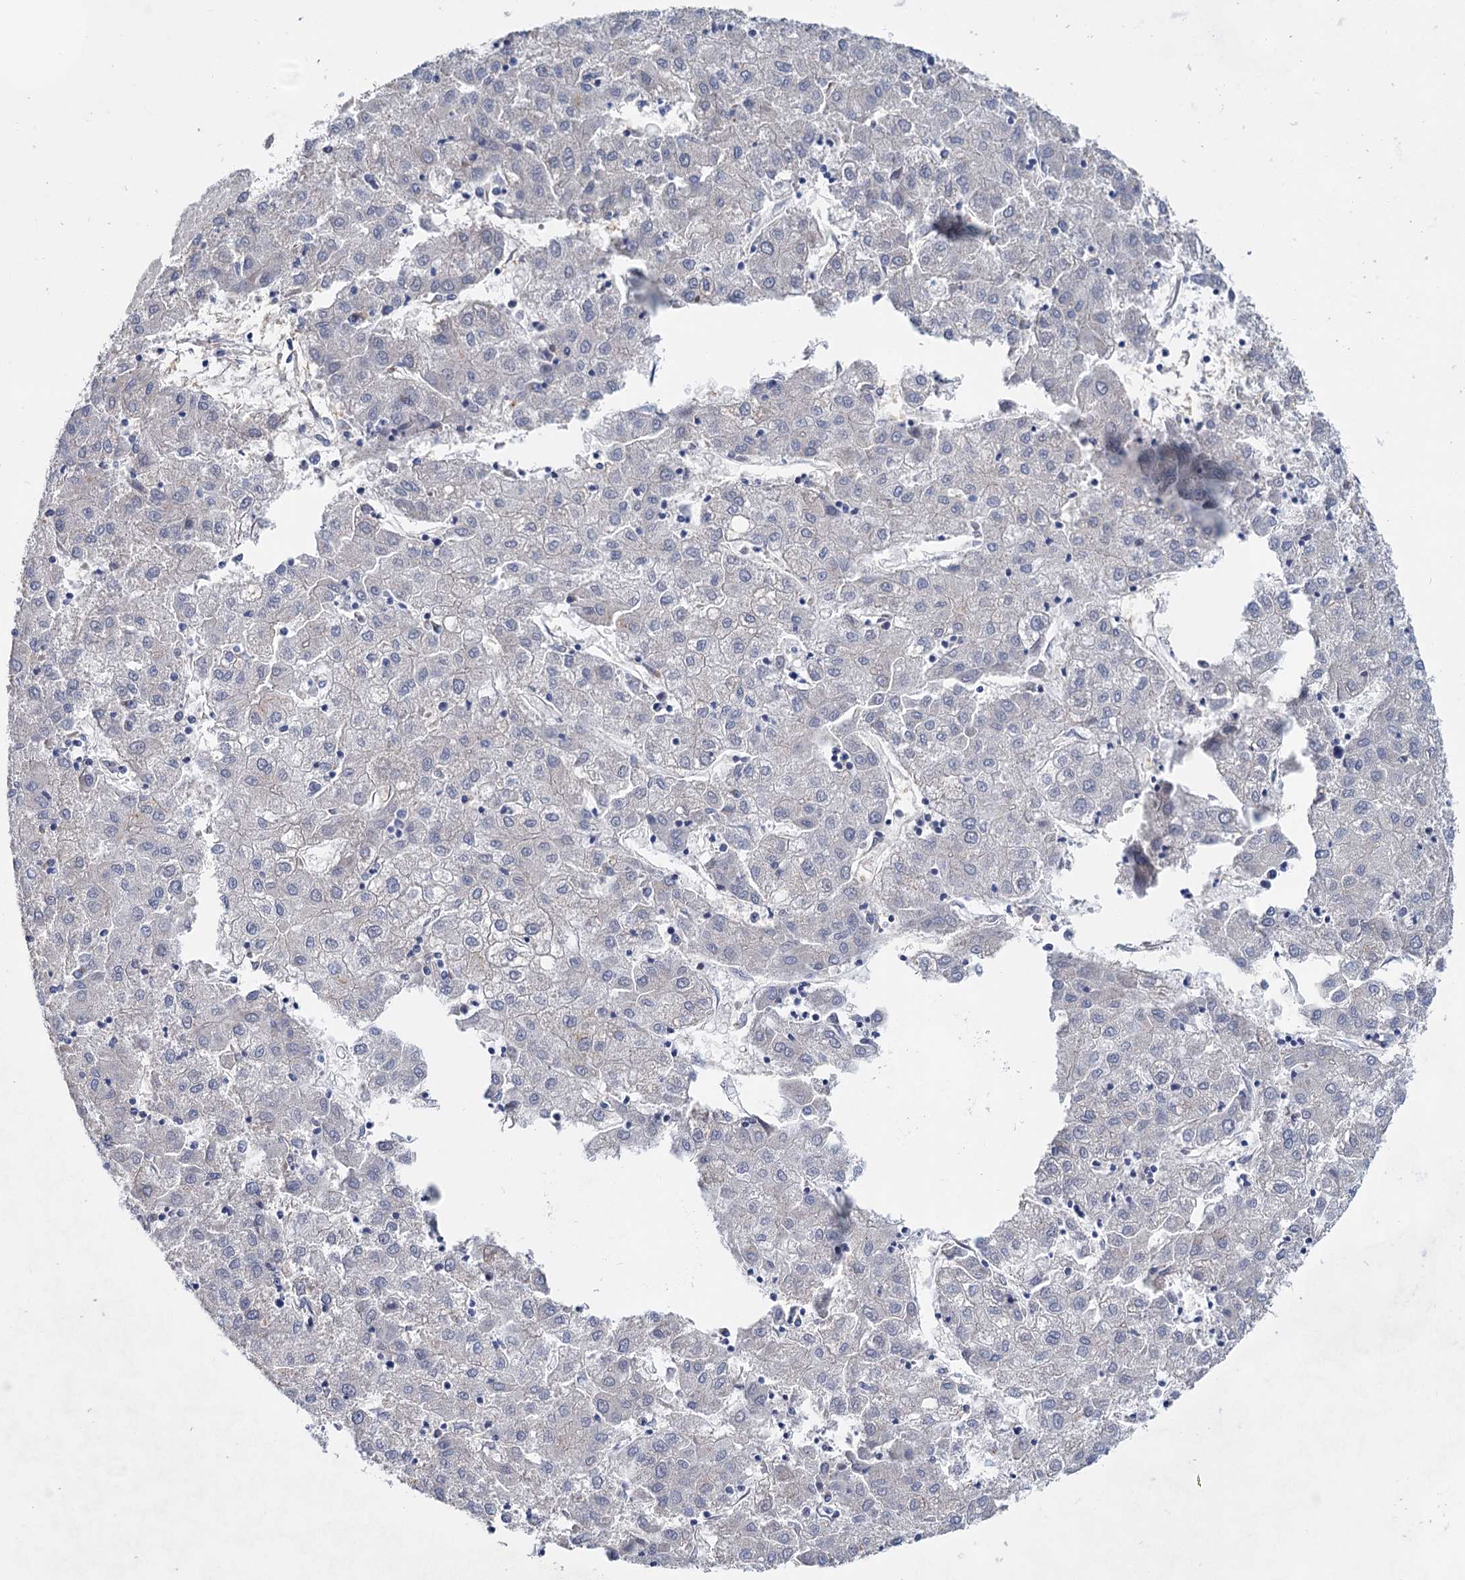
{"staining": {"intensity": "negative", "quantity": "none", "location": "none"}, "tissue": "liver cancer", "cell_type": "Tumor cells", "image_type": "cancer", "snomed": [{"axis": "morphology", "description": "Carcinoma, Hepatocellular, NOS"}, {"axis": "topography", "description": "Liver"}], "caption": "A micrograph of liver hepatocellular carcinoma stained for a protein shows no brown staining in tumor cells.", "gene": "GPR155", "patient": {"sex": "male", "age": 72}}